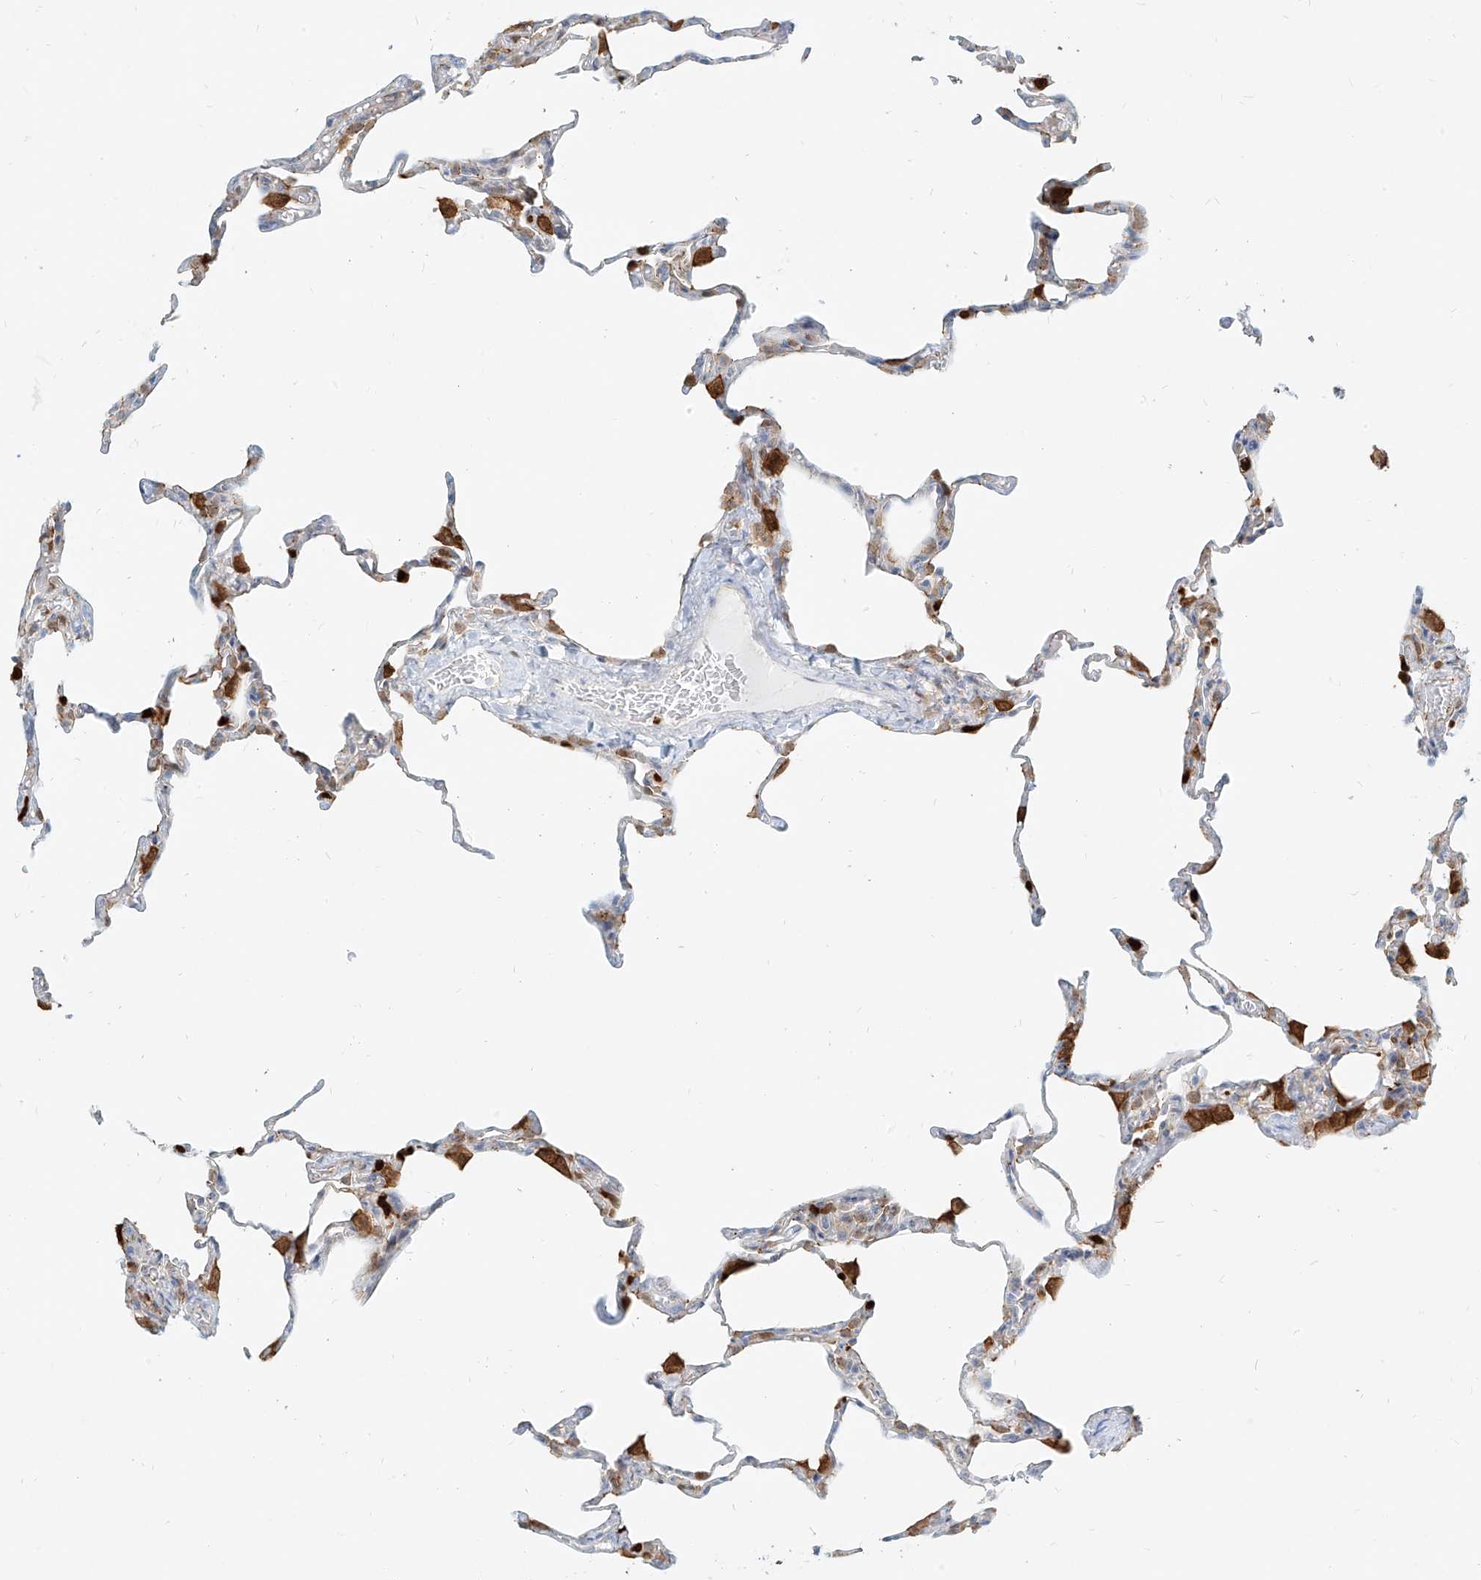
{"staining": {"intensity": "negative", "quantity": "none", "location": "none"}, "tissue": "lung", "cell_type": "Alveolar cells", "image_type": "normal", "snomed": [{"axis": "morphology", "description": "Normal tissue, NOS"}, {"axis": "topography", "description": "Lung"}], "caption": "This is an immunohistochemistry (IHC) image of normal human lung. There is no staining in alveolar cells.", "gene": "PGD", "patient": {"sex": "male", "age": 20}}